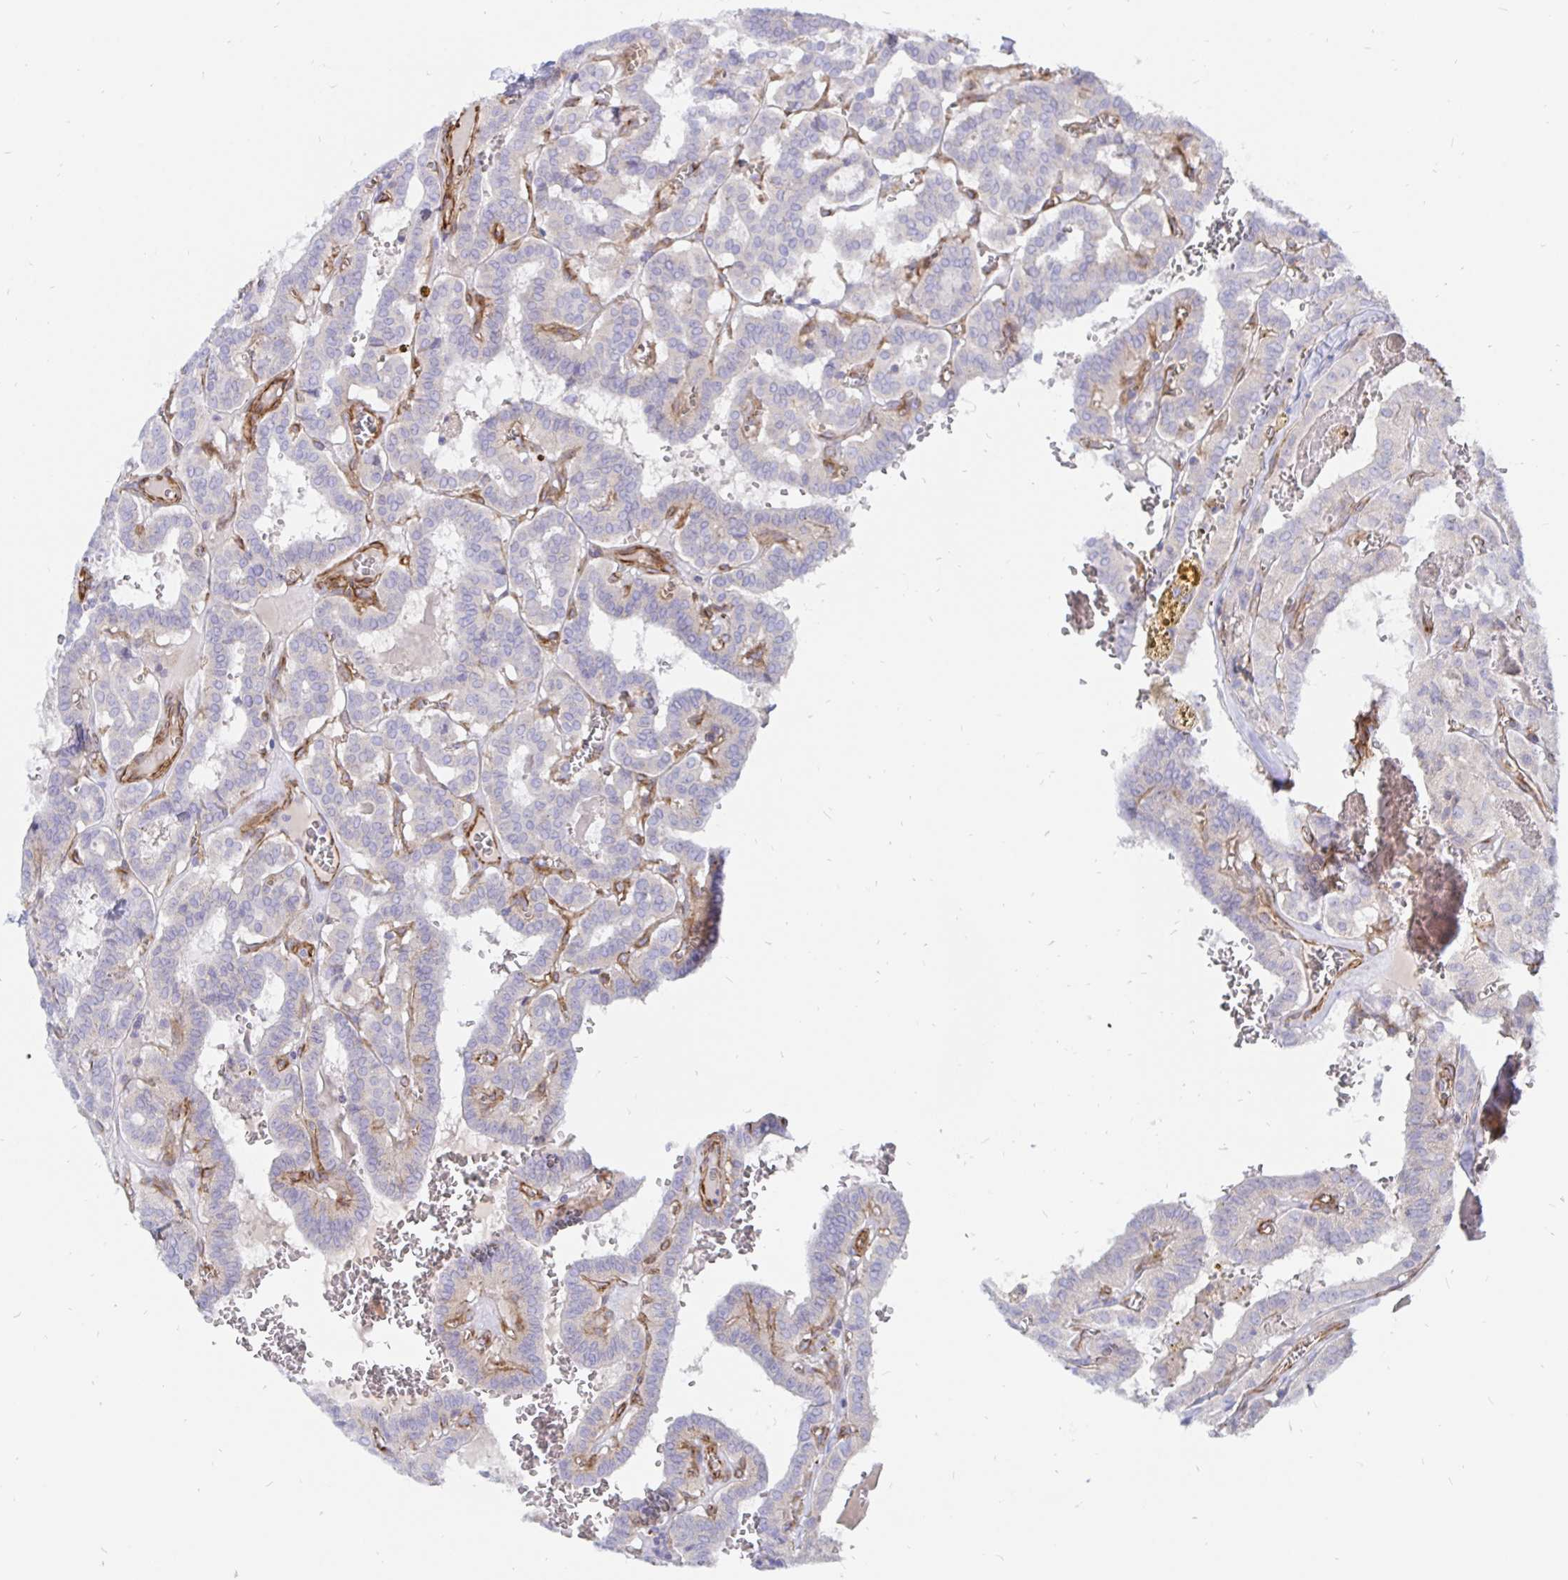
{"staining": {"intensity": "negative", "quantity": "none", "location": "none"}, "tissue": "thyroid cancer", "cell_type": "Tumor cells", "image_type": "cancer", "snomed": [{"axis": "morphology", "description": "Papillary adenocarcinoma, NOS"}, {"axis": "topography", "description": "Thyroid gland"}], "caption": "Immunohistochemical staining of papillary adenocarcinoma (thyroid) displays no significant staining in tumor cells.", "gene": "COX16", "patient": {"sex": "female", "age": 21}}